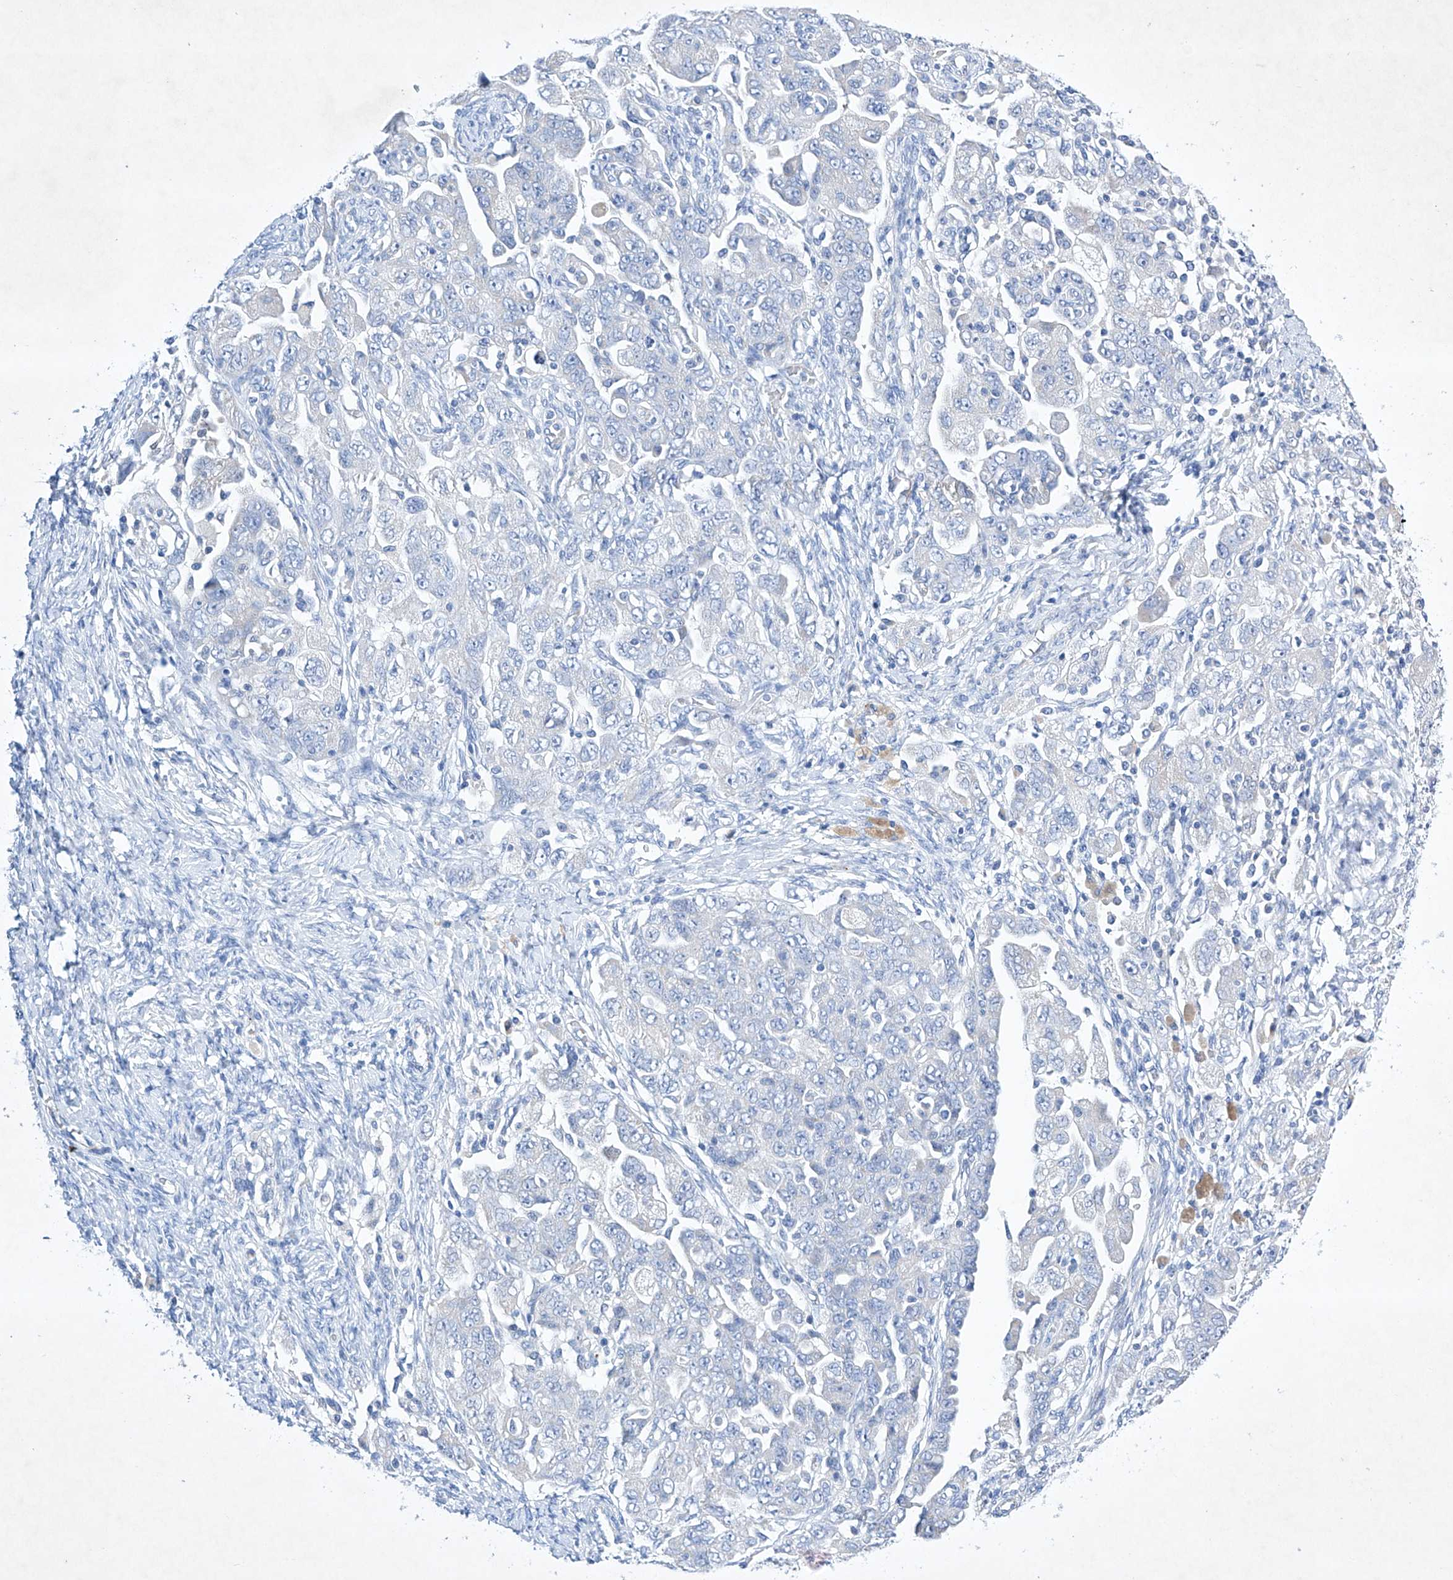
{"staining": {"intensity": "negative", "quantity": "none", "location": "none"}, "tissue": "ovarian cancer", "cell_type": "Tumor cells", "image_type": "cancer", "snomed": [{"axis": "morphology", "description": "Carcinoma, NOS"}, {"axis": "morphology", "description": "Cystadenocarcinoma, serous, NOS"}, {"axis": "topography", "description": "Ovary"}], "caption": "DAB immunohistochemical staining of human ovarian cancer (serous cystadenocarcinoma) exhibits no significant staining in tumor cells. Nuclei are stained in blue.", "gene": "ETV7", "patient": {"sex": "female", "age": 69}}